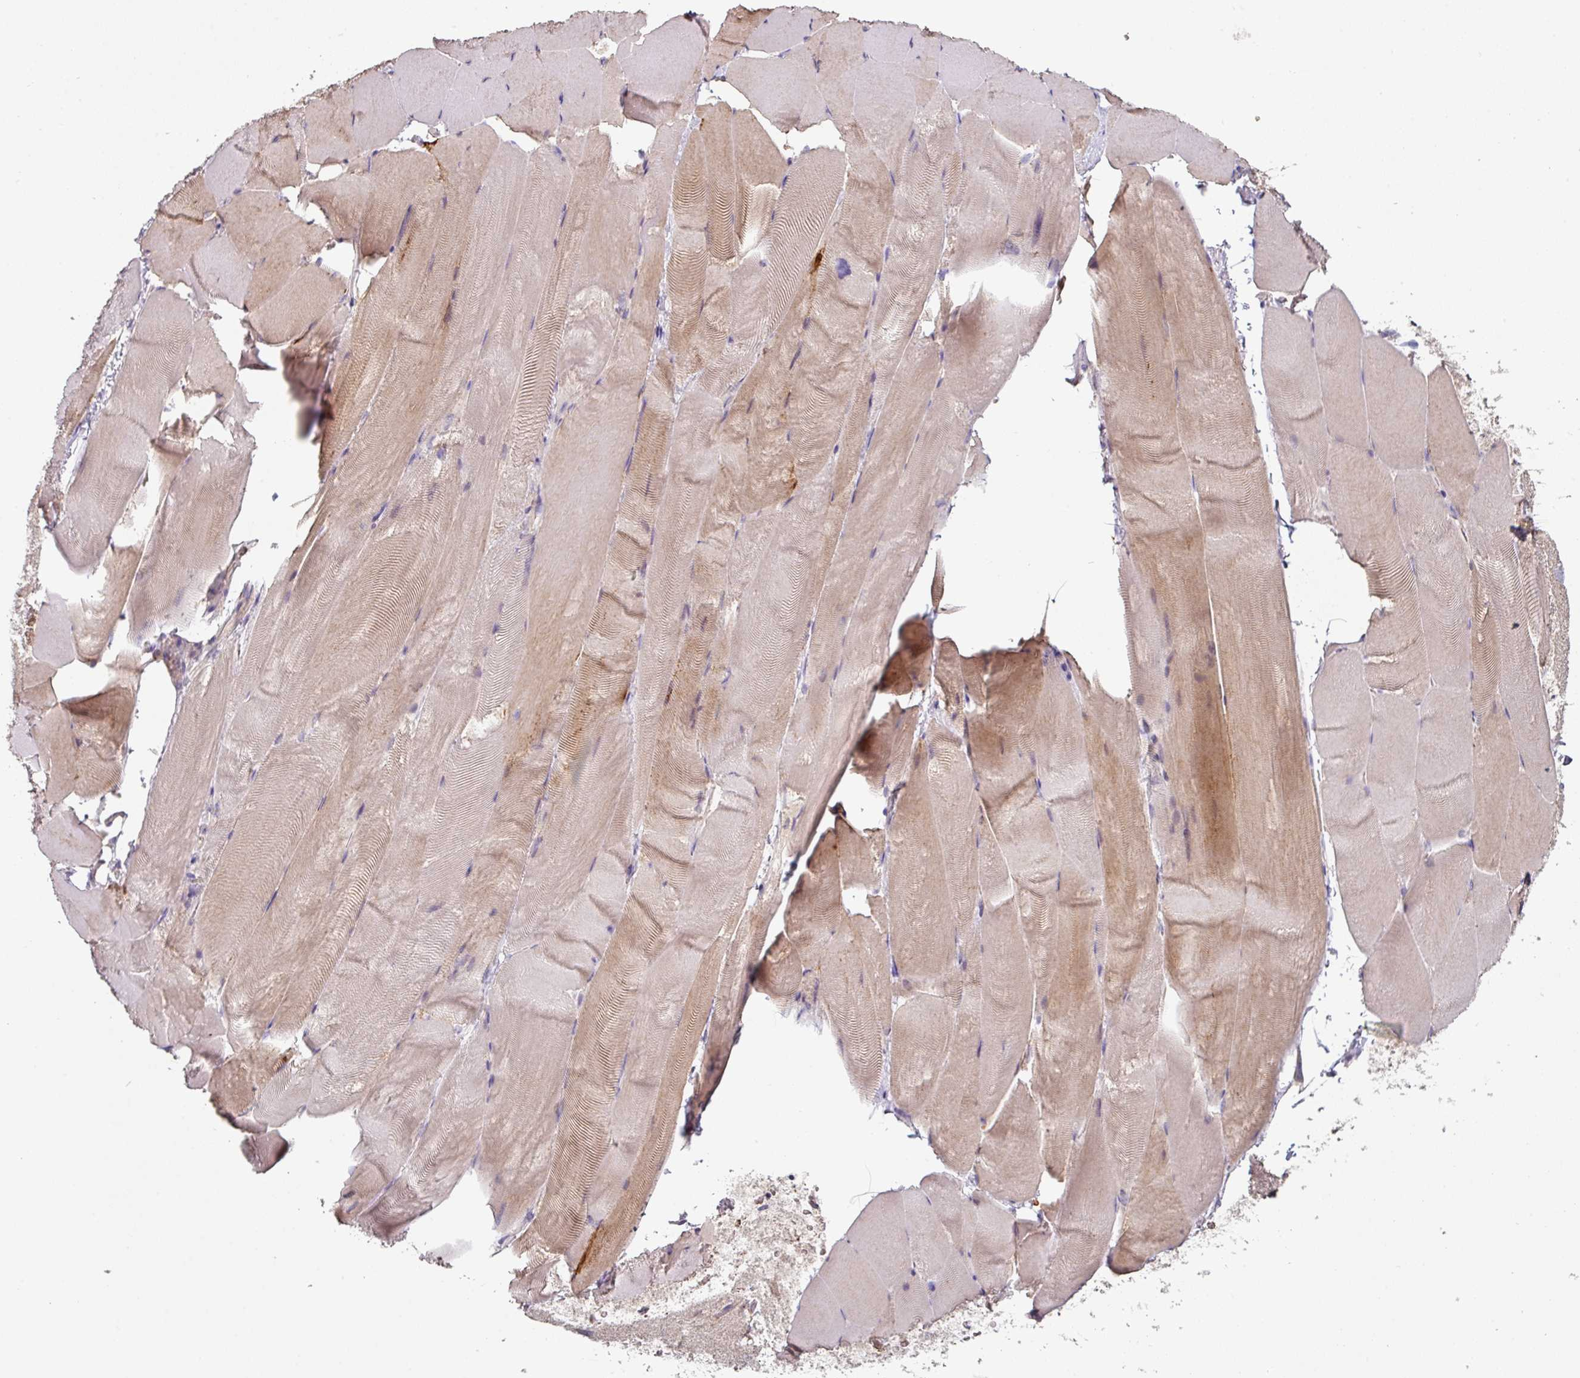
{"staining": {"intensity": "moderate", "quantity": "25%-75%", "location": "cytoplasmic/membranous"}, "tissue": "skeletal muscle", "cell_type": "Myocytes", "image_type": "normal", "snomed": [{"axis": "morphology", "description": "Normal tissue, NOS"}, {"axis": "topography", "description": "Skeletal muscle"}], "caption": "A medium amount of moderate cytoplasmic/membranous expression is appreciated in about 25%-75% of myocytes in unremarkable skeletal muscle. Immunohistochemistry stains the protein of interest in brown and the nuclei are stained blue.", "gene": "CD3G", "patient": {"sex": "female", "age": 64}}